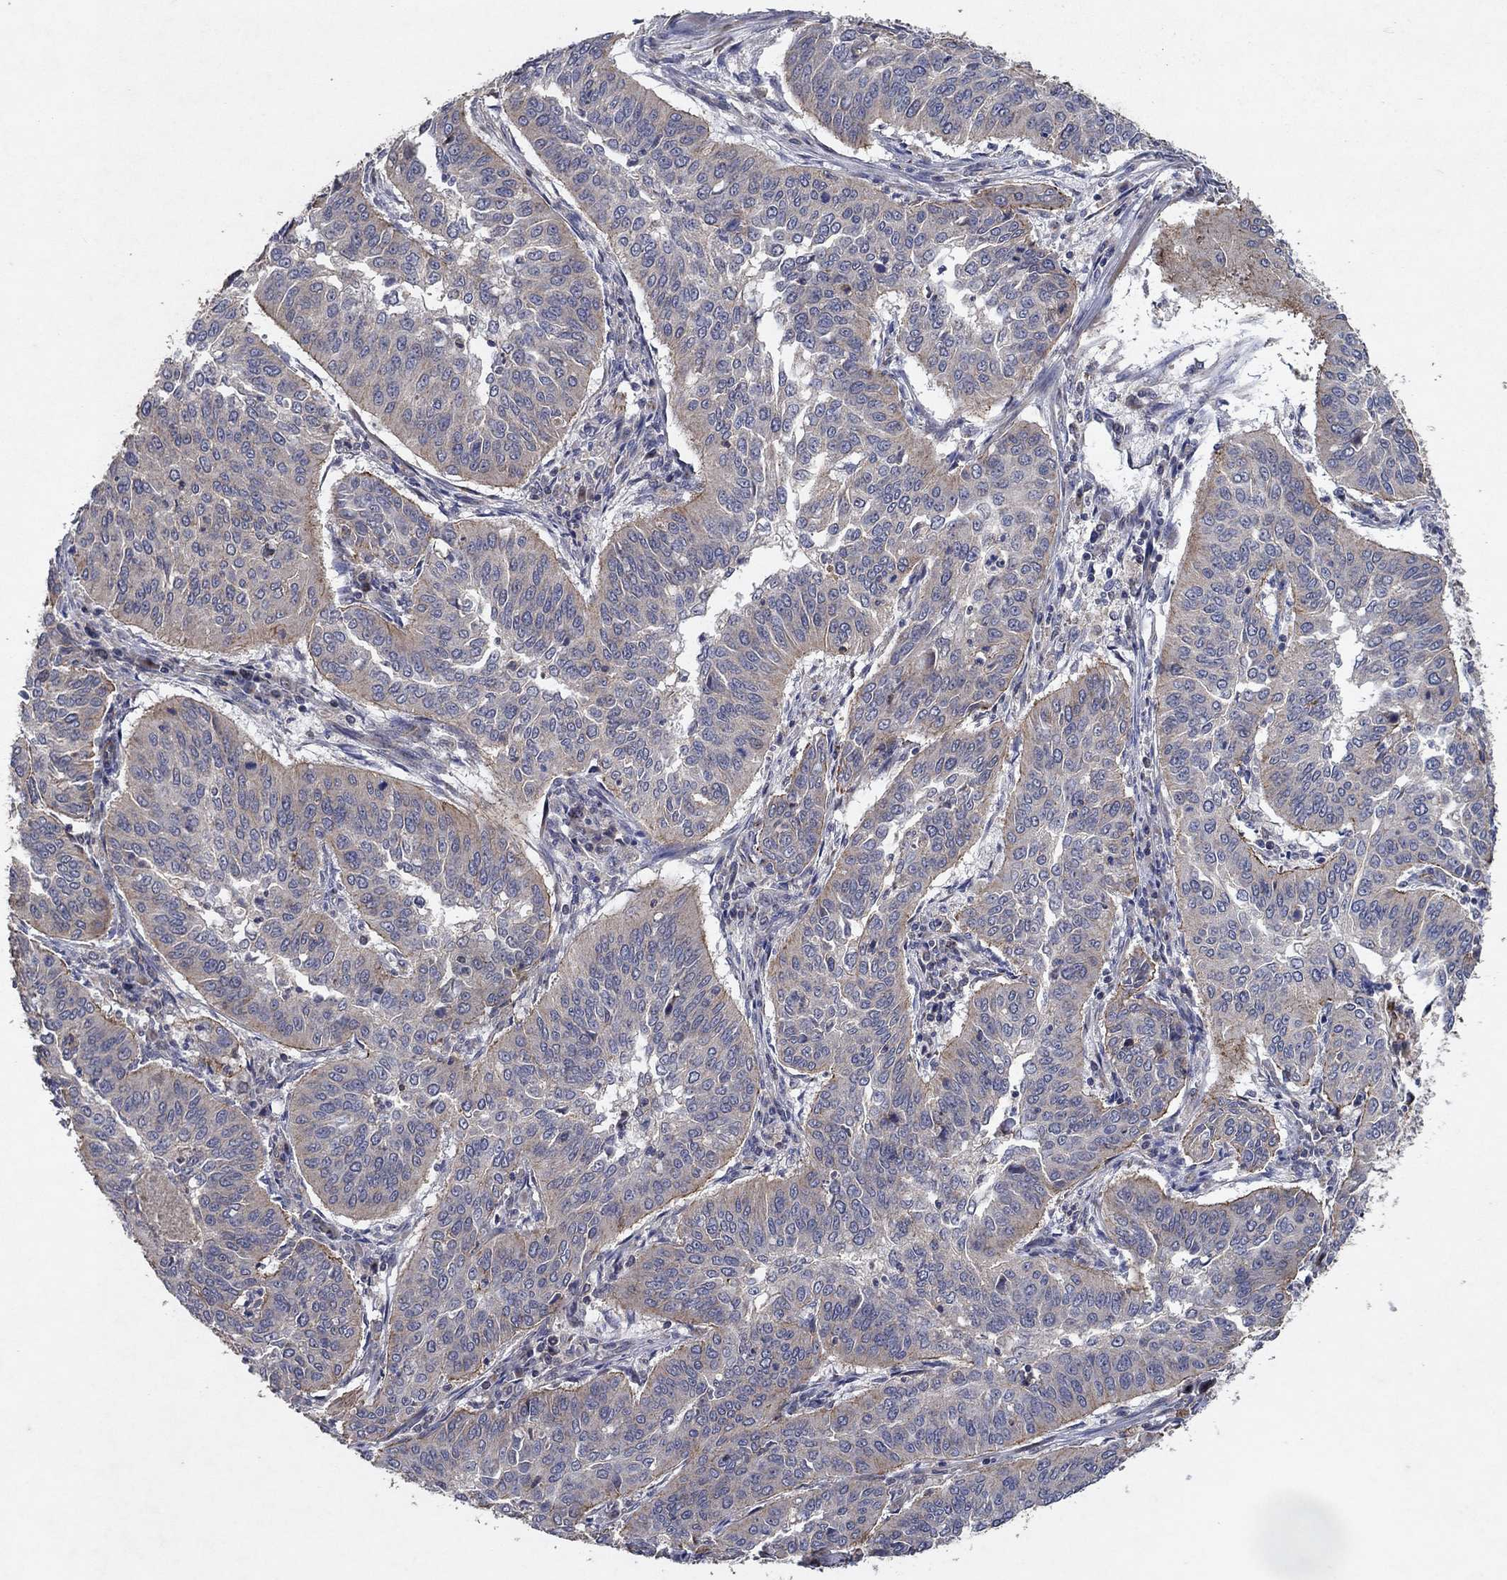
{"staining": {"intensity": "moderate", "quantity": "<25%", "location": "cytoplasmic/membranous"}, "tissue": "cervical cancer", "cell_type": "Tumor cells", "image_type": "cancer", "snomed": [{"axis": "morphology", "description": "Normal tissue, NOS"}, {"axis": "morphology", "description": "Squamous cell carcinoma, NOS"}, {"axis": "topography", "description": "Cervix"}], "caption": "This is an image of immunohistochemistry staining of cervical cancer (squamous cell carcinoma), which shows moderate expression in the cytoplasmic/membranous of tumor cells.", "gene": "FRG1", "patient": {"sex": "female", "age": 39}}